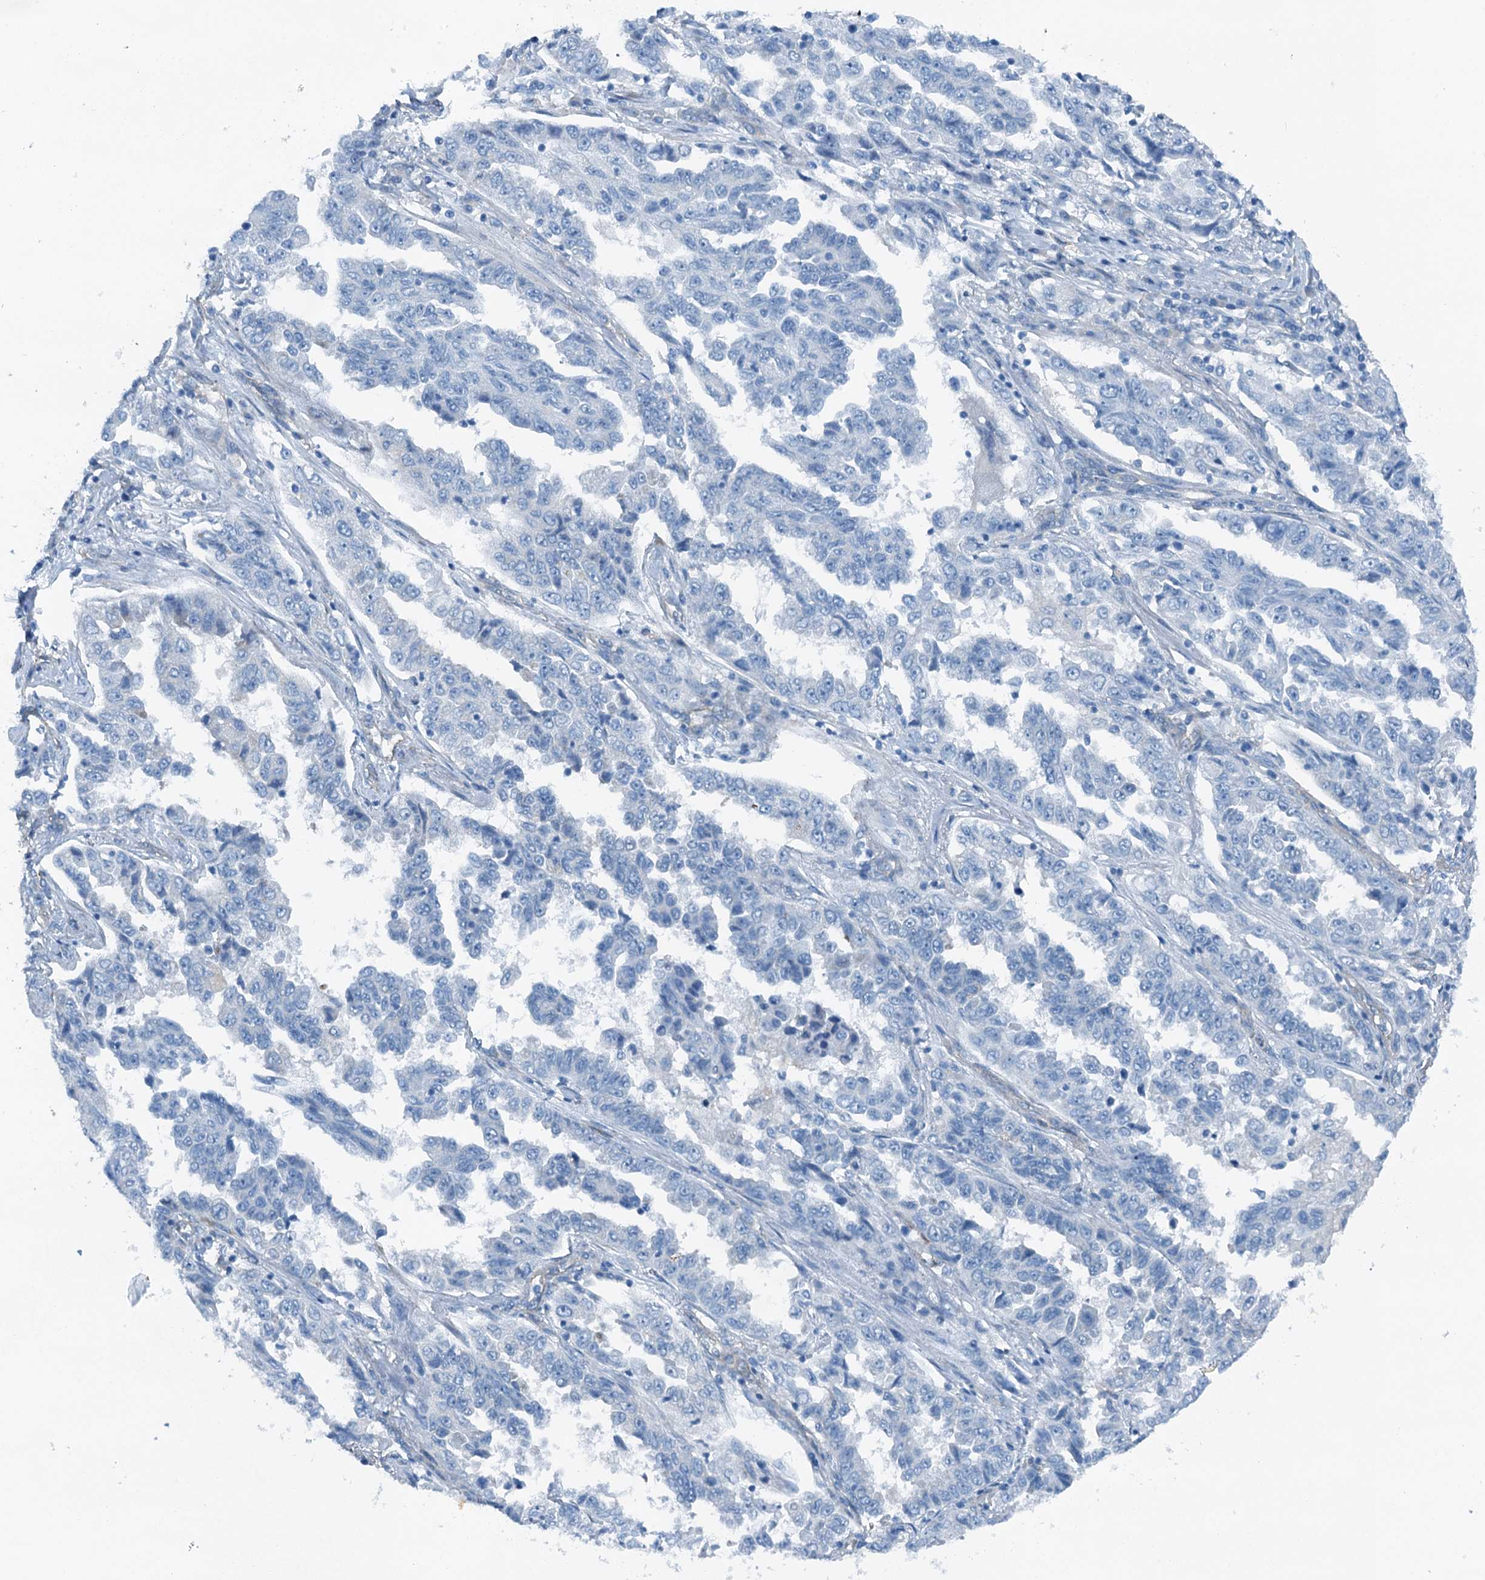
{"staining": {"intensity": "negative", "quantity": "none", "location": "none"}, "tissue": "lung cancer", "cell_type": "Tumor cells", "image_type": "cancer", "snomed": [{"axis": "morphology", "description": "Adenocarcinoma, NOS"}, {"axis": "topography", "description": "Lung"}], "caption": "Photomicrograph shows no protein expression in tumor cells of lung cancer (adenocarcinoma) tissue. (DAB IHC visualized using brightfield microscopy, high magnification).", "gene": "TMOD2", "patient": {"sex": "female", "age": 51}}